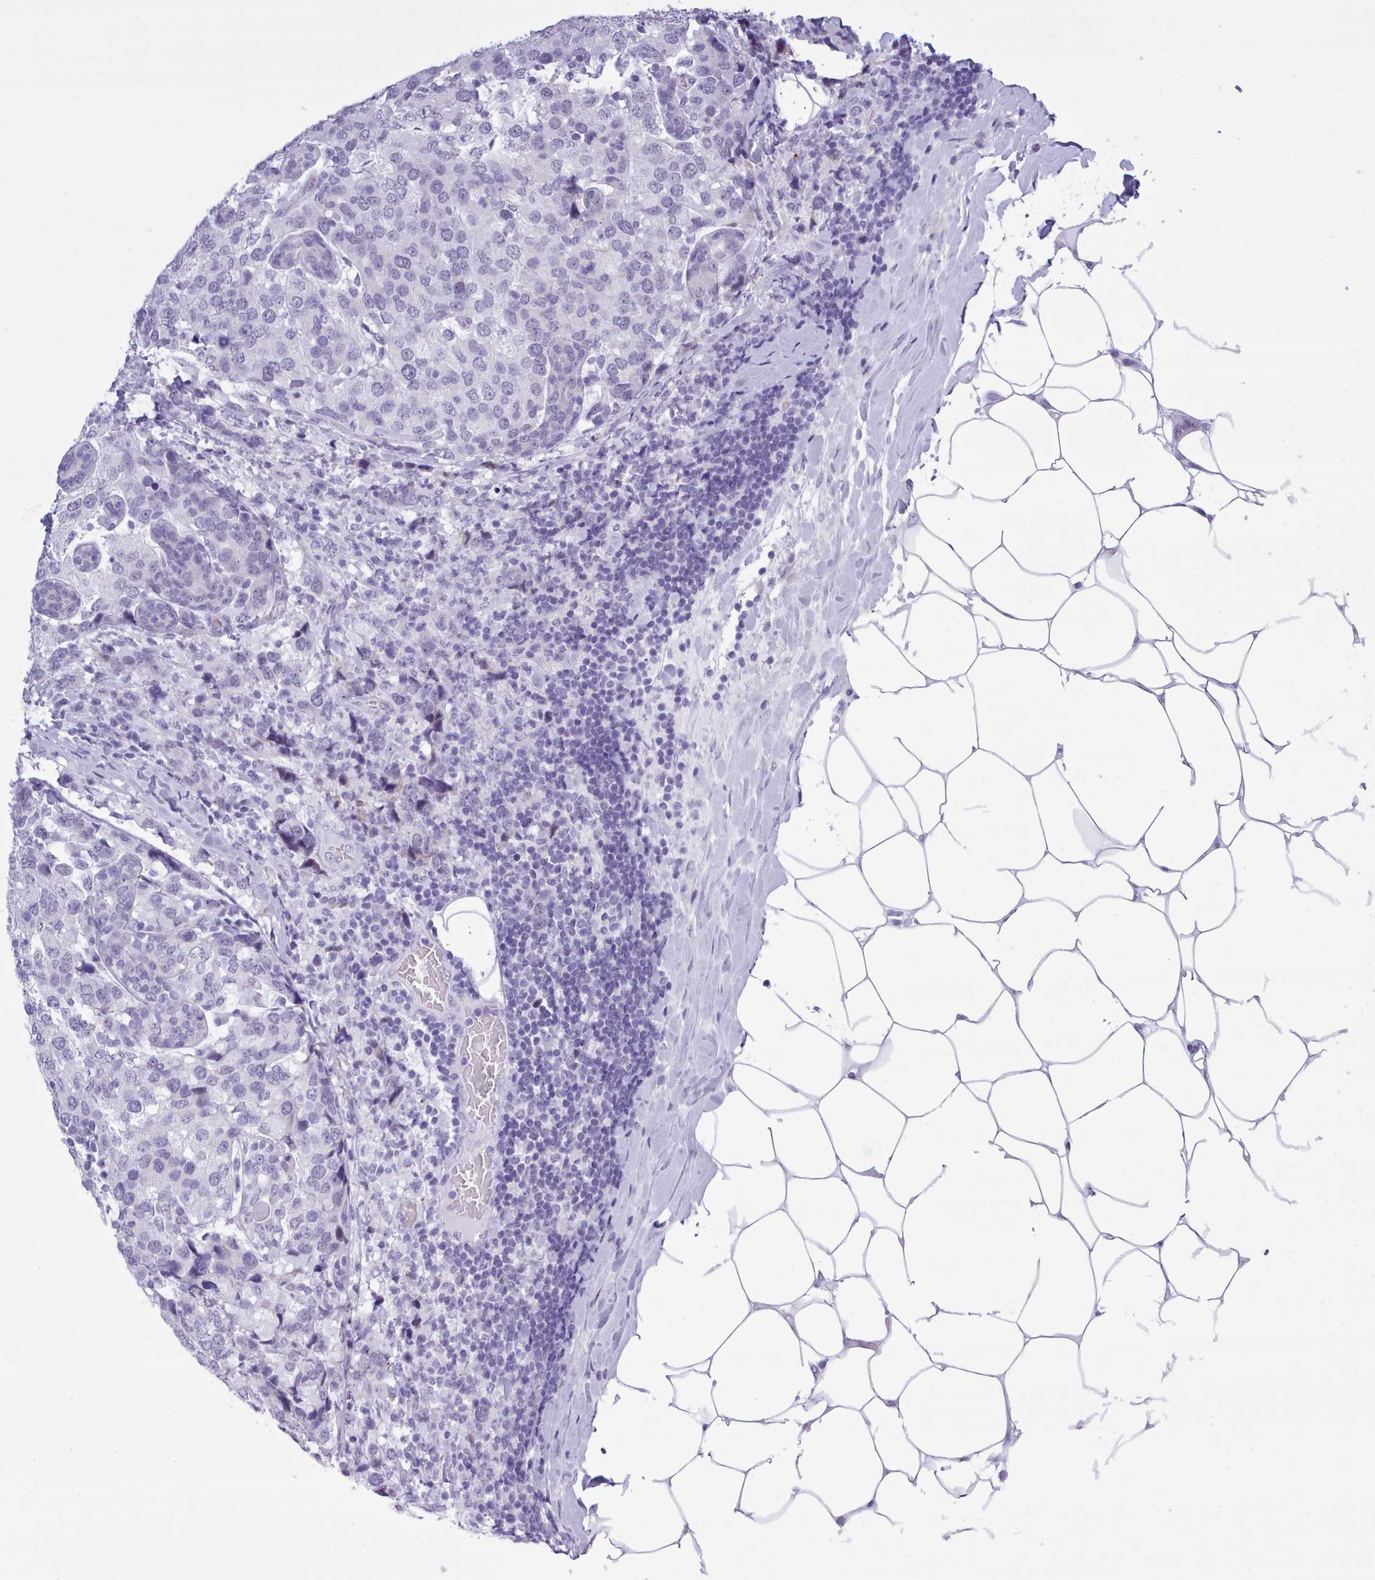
{"staining": {"intensity": "negative", "quantity": "none", "location": "none"}, "tissue": "breast cancer", "cell_type": "Tumor cells", "image_type": "cancer", "snomed": [{"axis": "morphology", "description": "Lobular carcinoma"}, {"axis": "topography", "description": "Breast"}], "caption": "Immunohistochemical staining of human breast lobular carcinoma demonstrates no significant staining in tumor cells. (DAB immunohistochemistry (IHC) visualized using brightfield microscopy, high magnification).", "gene": "FBXO48", "patient": {"sex": "female", "age": 59}}